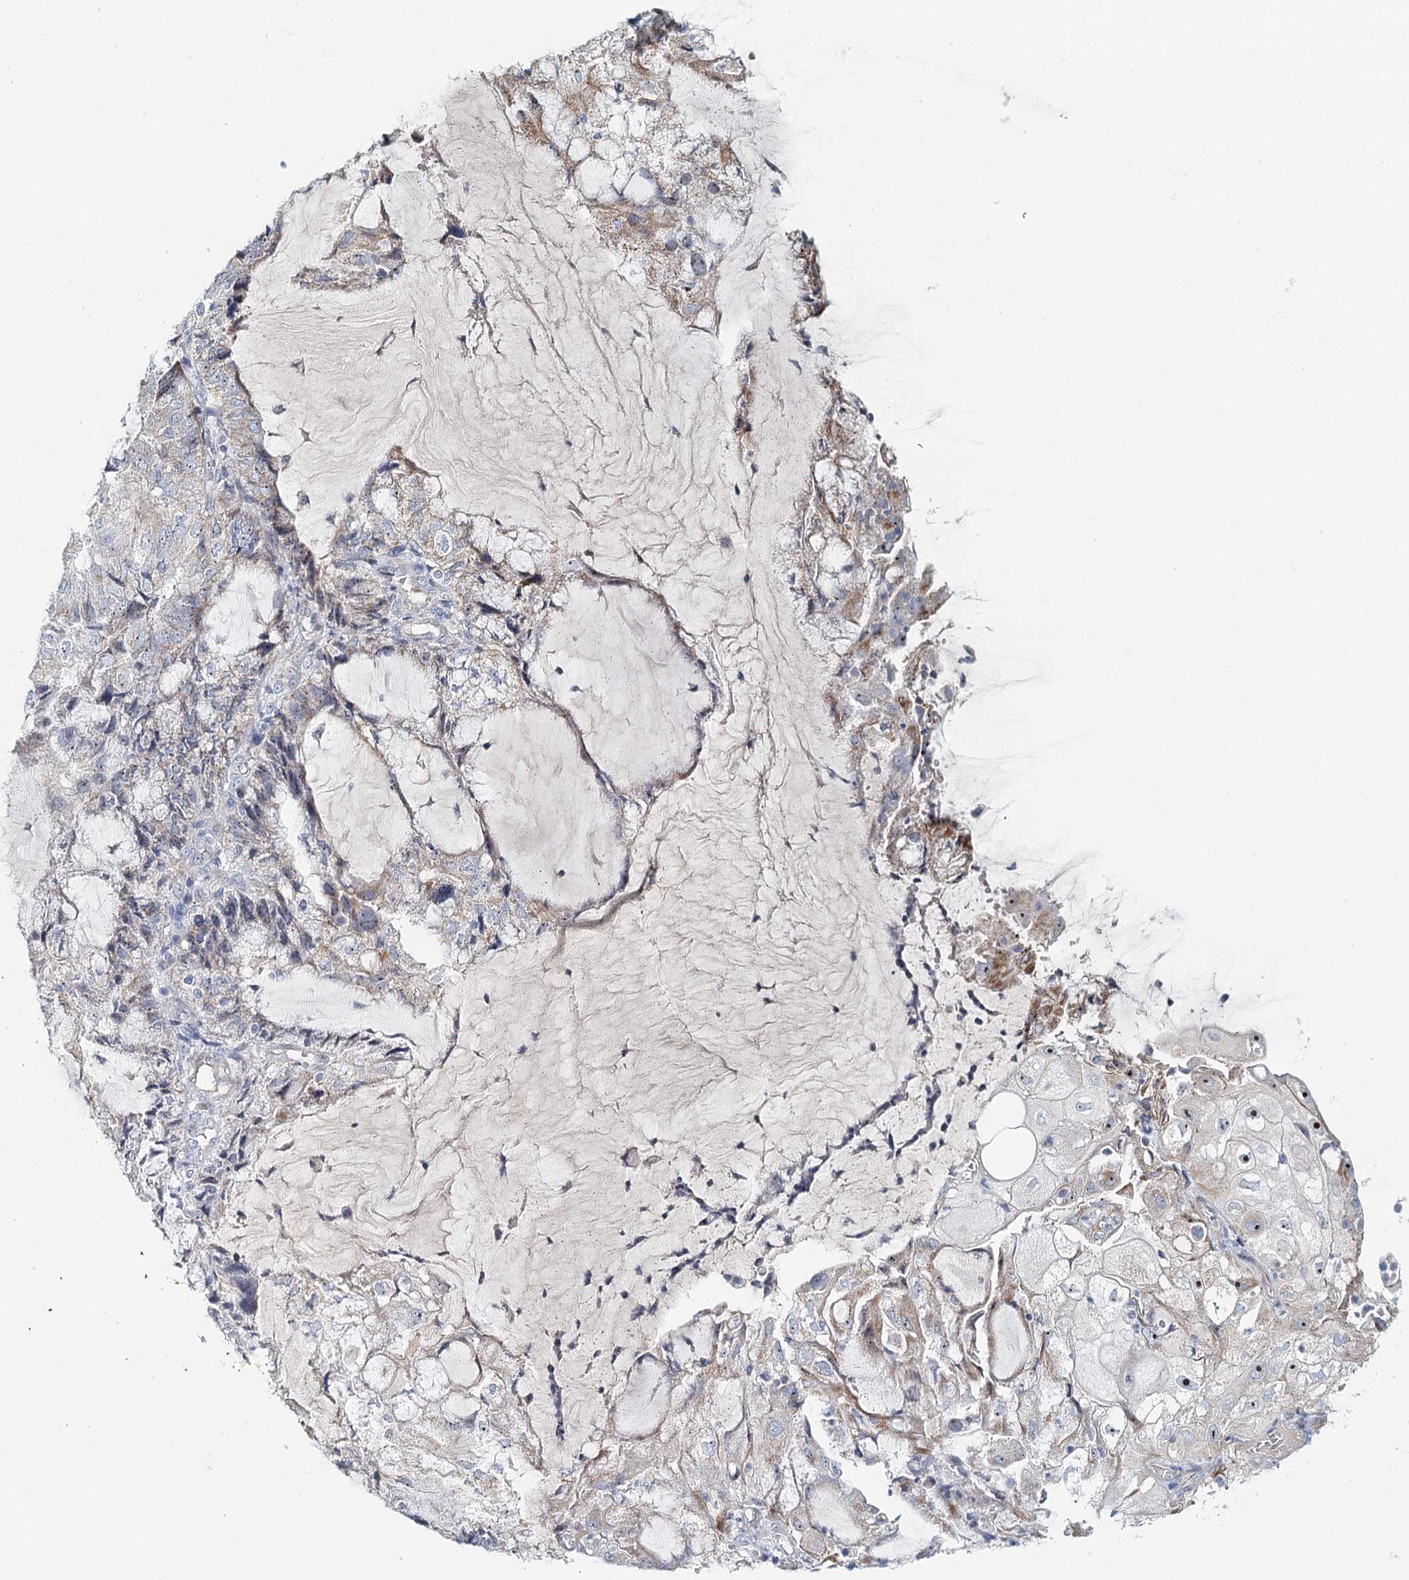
{"staining": {"intensity": "negative", "quantity": "none", "location": "none"}, "tissue": "endometrial cancer", "cell_type": "Tumor cells", "image_type": "cancer", "snomed": [{"axis": "morphology", "description": "Adenocarcinoma, NOS"}, {"axis": "topography", "description": "Endometrium"}], "caption": "Tumor cells are negative for protein expression in human adenocarcinoma (endometrial).", "gene": "RBM43", "patient": {"sex": "female", "age": 81}}